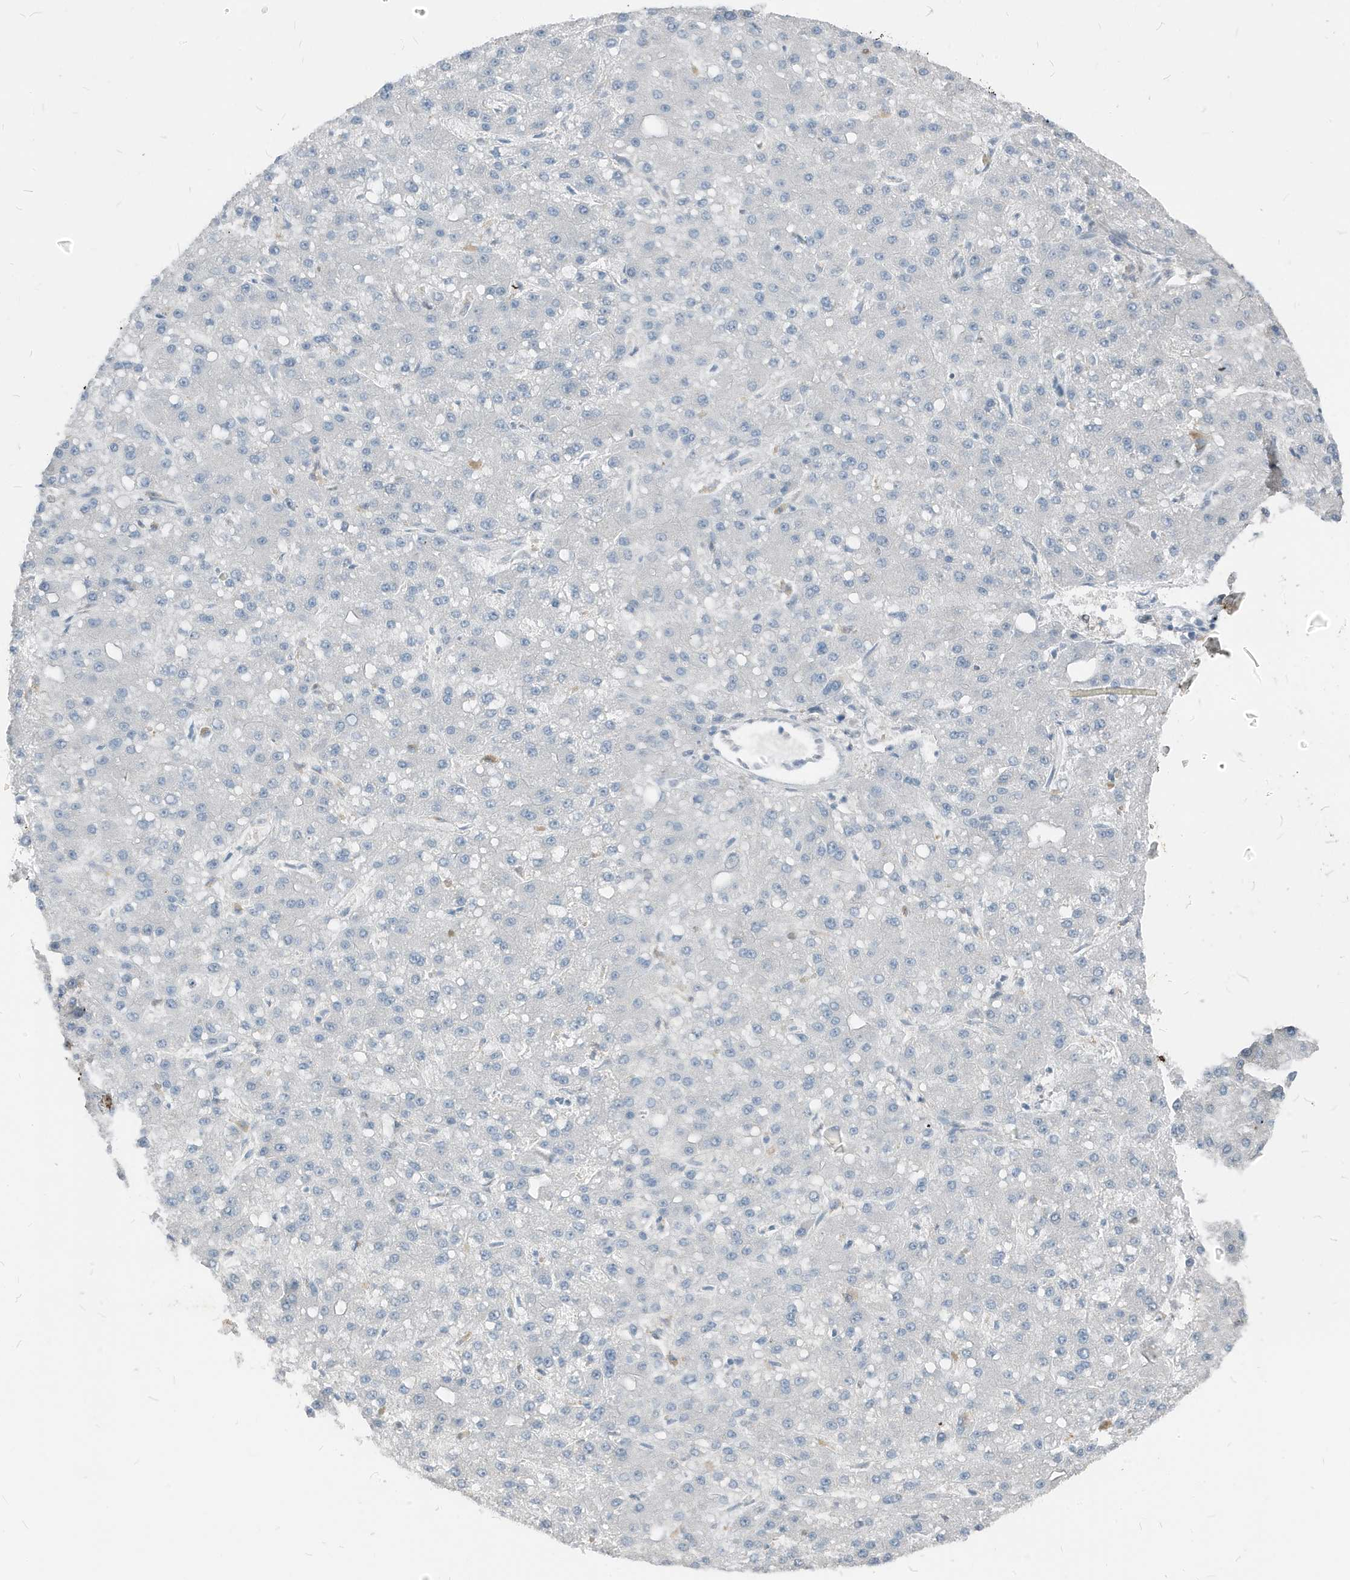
{"staining": {"intensity": "negative", "quantity": "none", "location": "none"}, "tissue": "liver cancer", "cell_type": "Tumor cells", "image_type": "cancer", "snomed": [{"axis": "morphology", "description": "Carcinoma, Hepatocellular, NOS"}, {"axis": "topography", "description": "Liver"}], "caption": "There is no significant expression in tumor cells of liver cancer. (DAB (3,3'-diaminobenzidine) IHC, high magnification).", "gene": "NCOA7", "patient": {"sex": "male", "age": 67}}